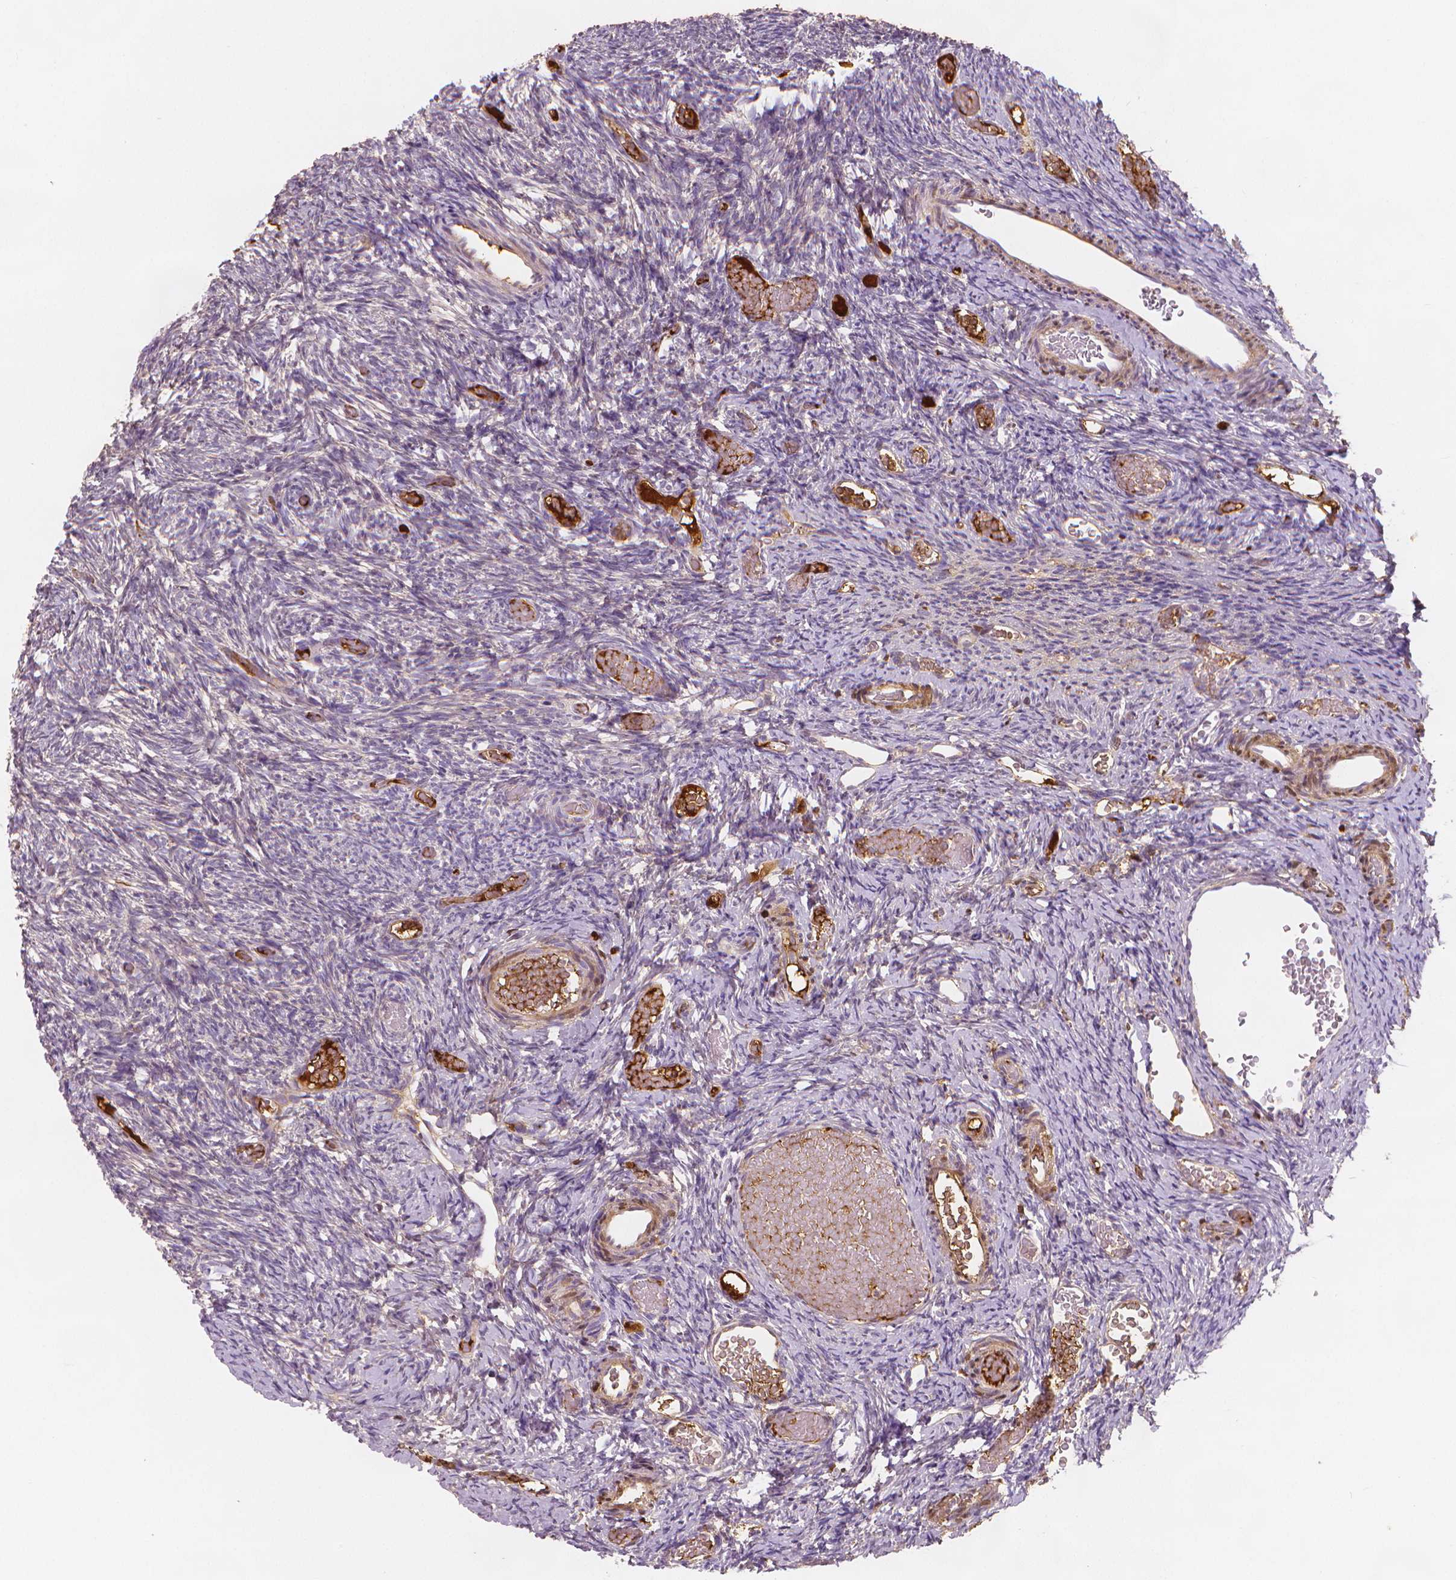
{"staining": {"intensity": "negative", "quantity": "none", "location": "none"}, "tissue": "ovary", "cell_type": "Follicle cells", "image_type": "normal", "snomed": [{"axis": "morphology", "description": "Normal tissue, NOS"}, {"axis": "topography", "description": "Ovary"}], "caption": "The photomicrograph reveals no significant staining in follicle cells of ovary.", "gene": "APOA4", "patient": {"sex": "female", "age": 39}}